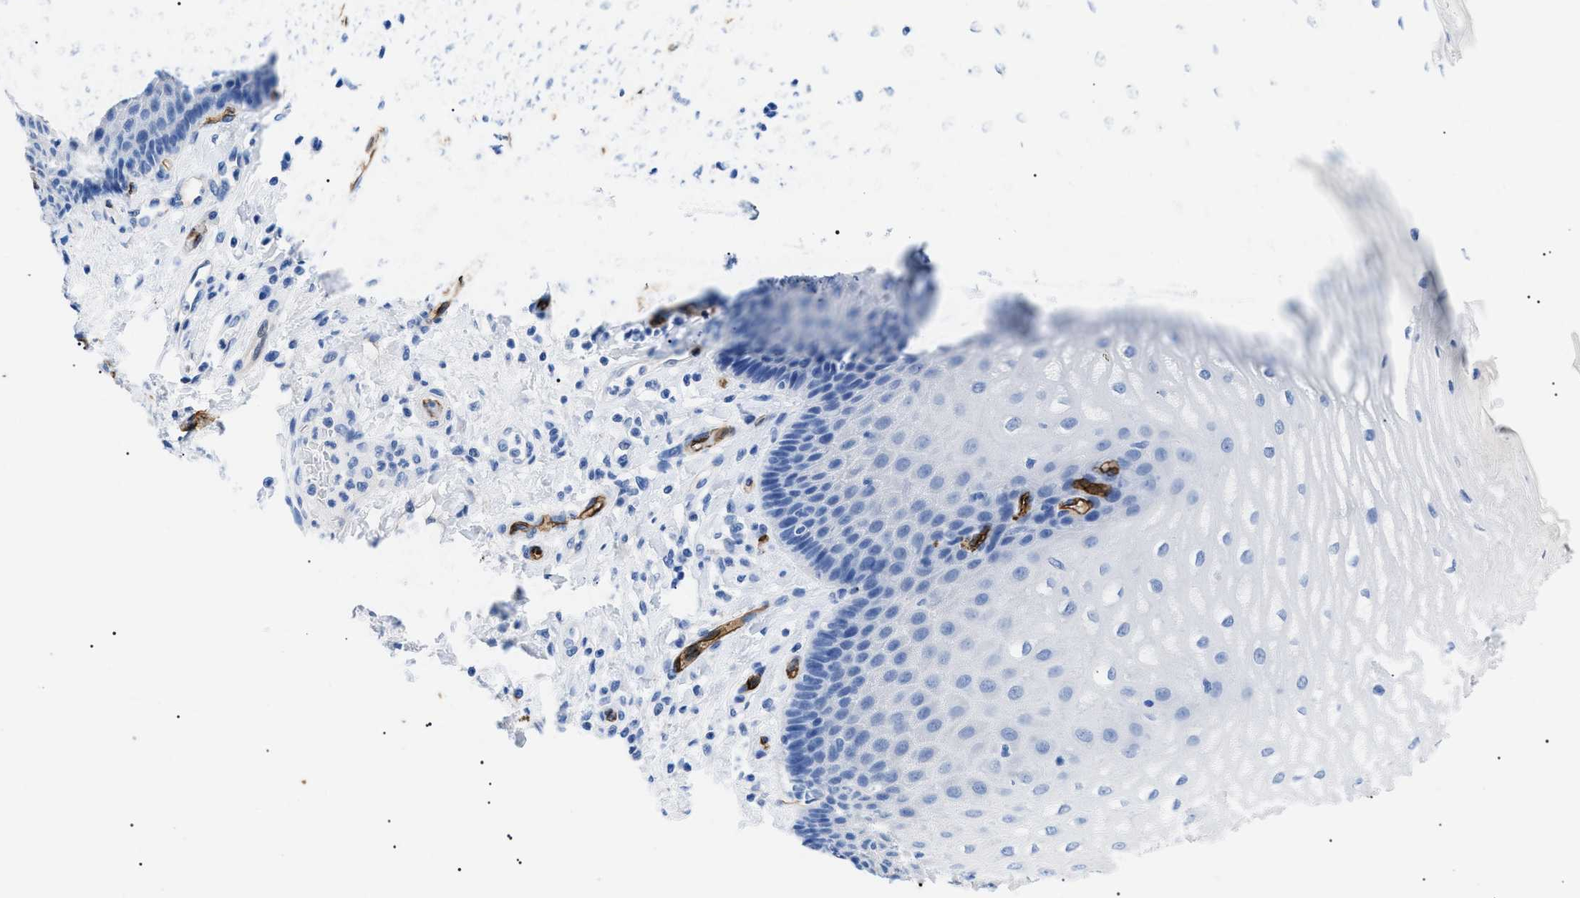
{"staining": {"intensity": "negative", "quantity": "none", "location": "none"}, "tissue": "esophagus", "cell_type": "Squamous epithelial cells", "image_type": "normal", "snomed": [{"axis": "morphology", "description": "Normal tissue, NOS"}, {"axis": "topography", "description": "Esophagus"}], "caption": "Immunohistochemistry (IHC) histopathology image of unremarkable esophagus: human esophagus stained with DAB (3,3'-diaminobenzidine) exhibits no significant protein expression in squamous epithelial cells.", "gene": "PODXL", "patient": {"sex": "male", "age": 54}}